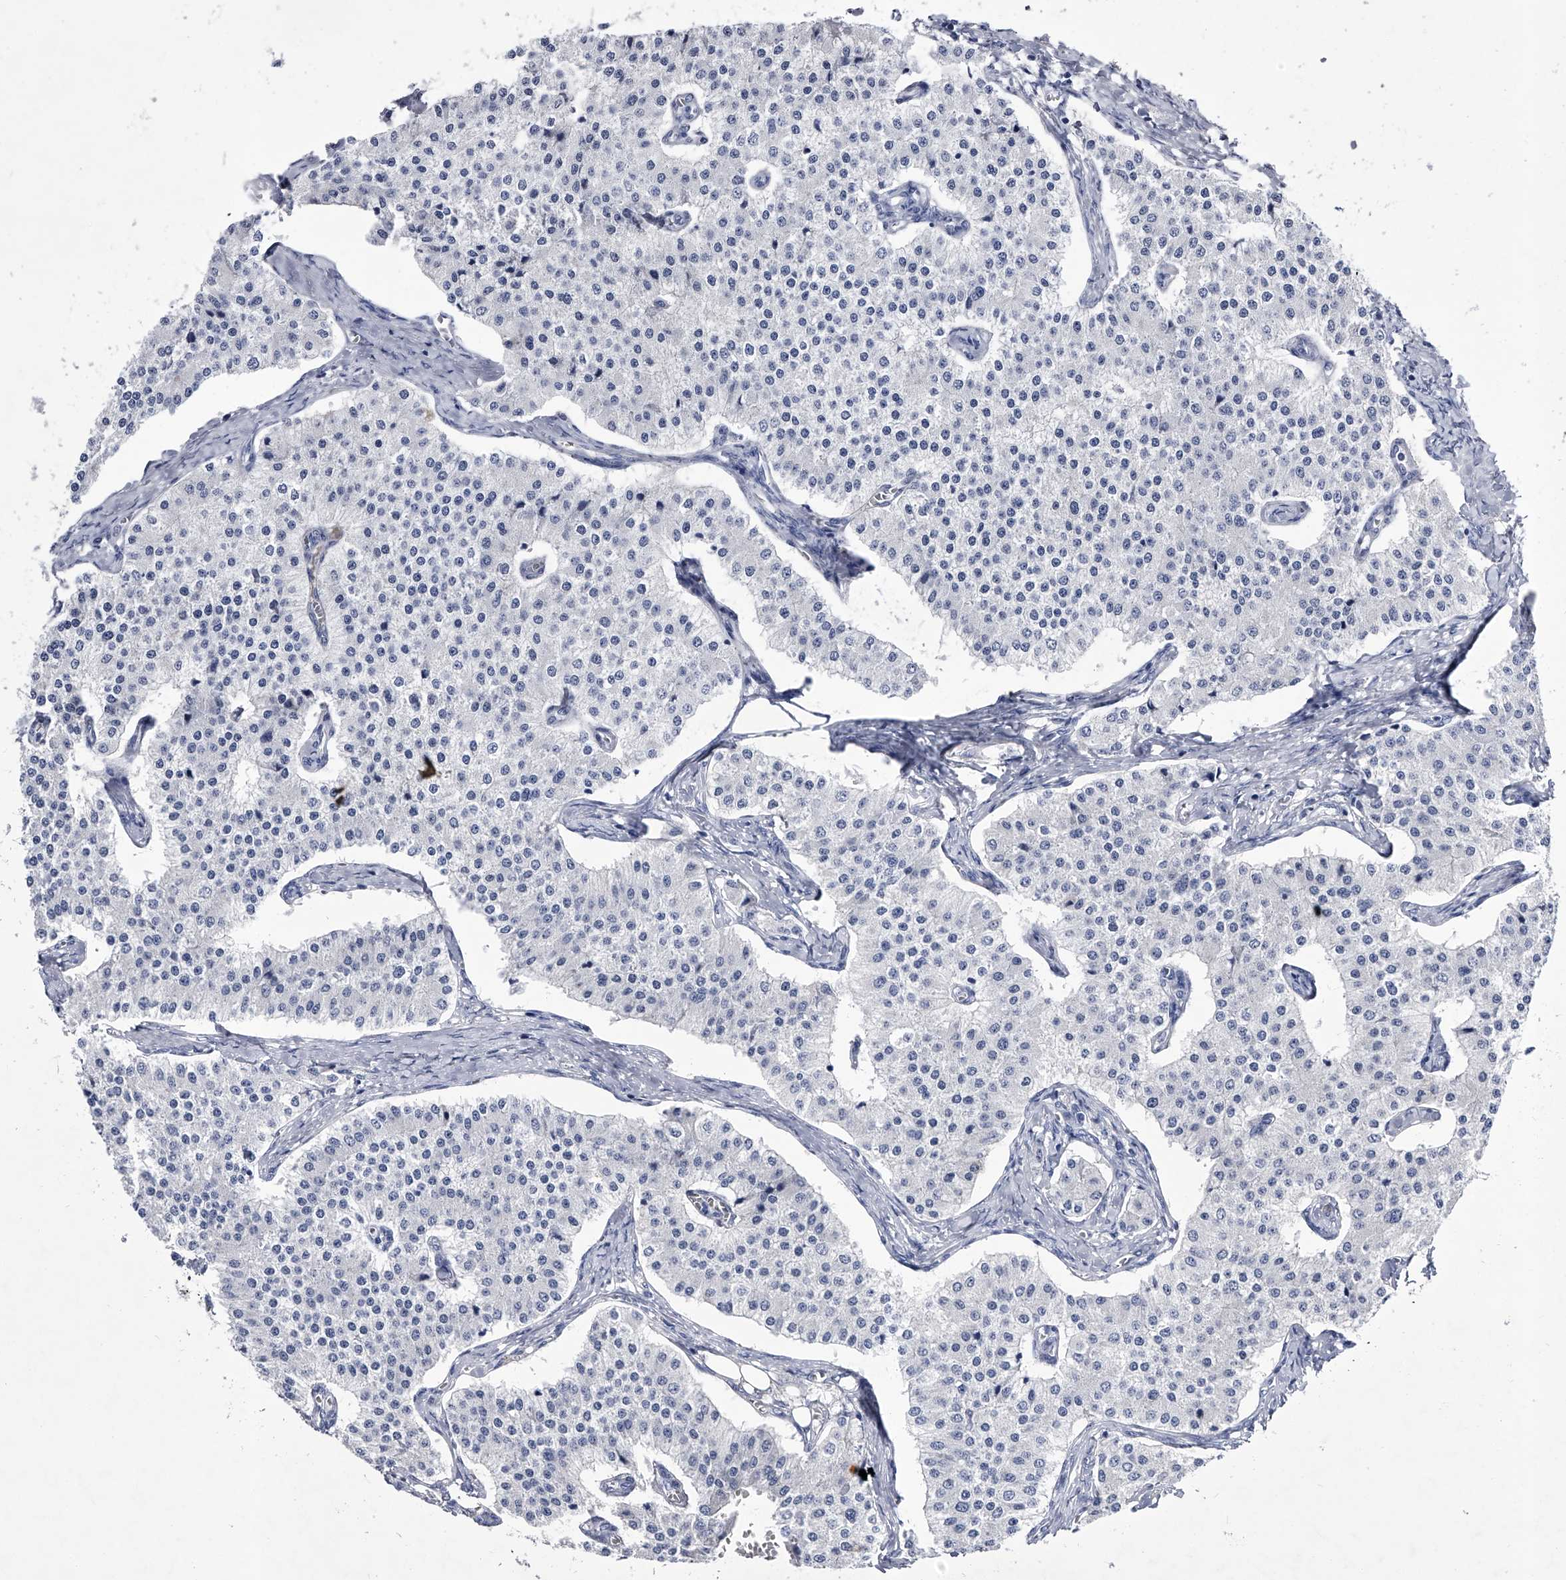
{"staining": {"intensity": "negative", "quantity": "none", "location": "none"}, "tissue": "carcinoid", "cell_type": "Tumor cells", "image_type": "cancer", "snomed": [{"axis": "morphology", "description": "Carcinoid, malignant, NOS"}, {"axis": "topography", "description": "Colon"}], "caption": "This is a photomicrograph of immunohistochemistry (IHC) staining of carcinoid (malignant), which shows no staining in tumor cells. Brightfield microscopy of immunohistochemistry (IHC) stained with DAB (brown) and hematoxylin (blue), captured at high magnification.", "gene": "CRISP2", "patient": {"sex": "female", "age": 52}}